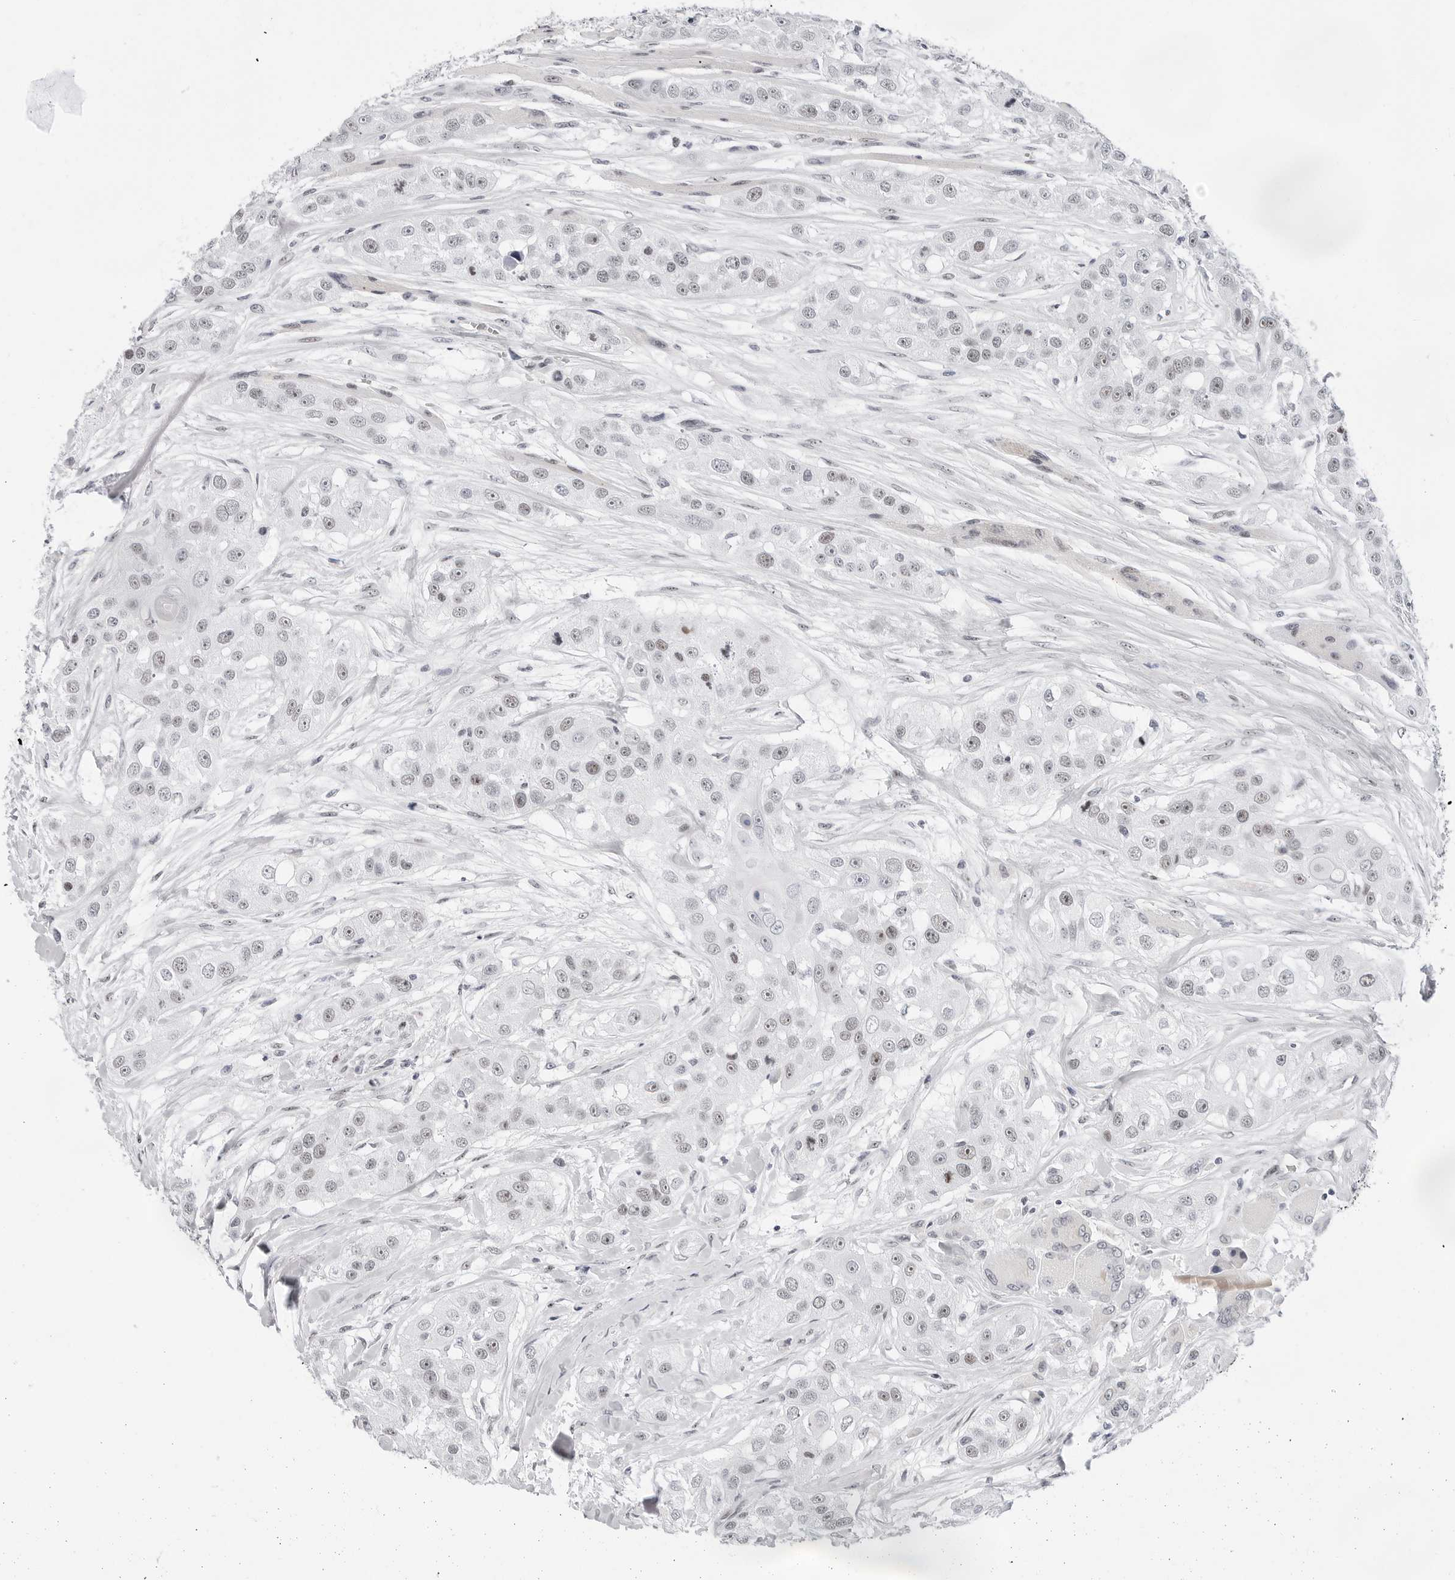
{"staining": {"intensity": "weak", "quantity": "<25%", "location": "nuclear"}, "tissue": "head and neck cancer", "cell_type": "Tumor cells", "image_type": "cancer", "snomed": [{"axis": "morphology", "description": "Normal tissue, NOS"}, {"axis": "morphology", "description": "Squamous cell carcinoma, NOS"}, {"axis": "topography", "description": "Skeletal muscle"}, {"axis": "topography", "description": "Head-Neck"}], "caption": "Head and neck squamous cell carcinoma stained for a protein using immunohistochemistry shows no staining tumor cells.", "gene": "VEZF1", "patient": {"sex": "male", "age": 51}}